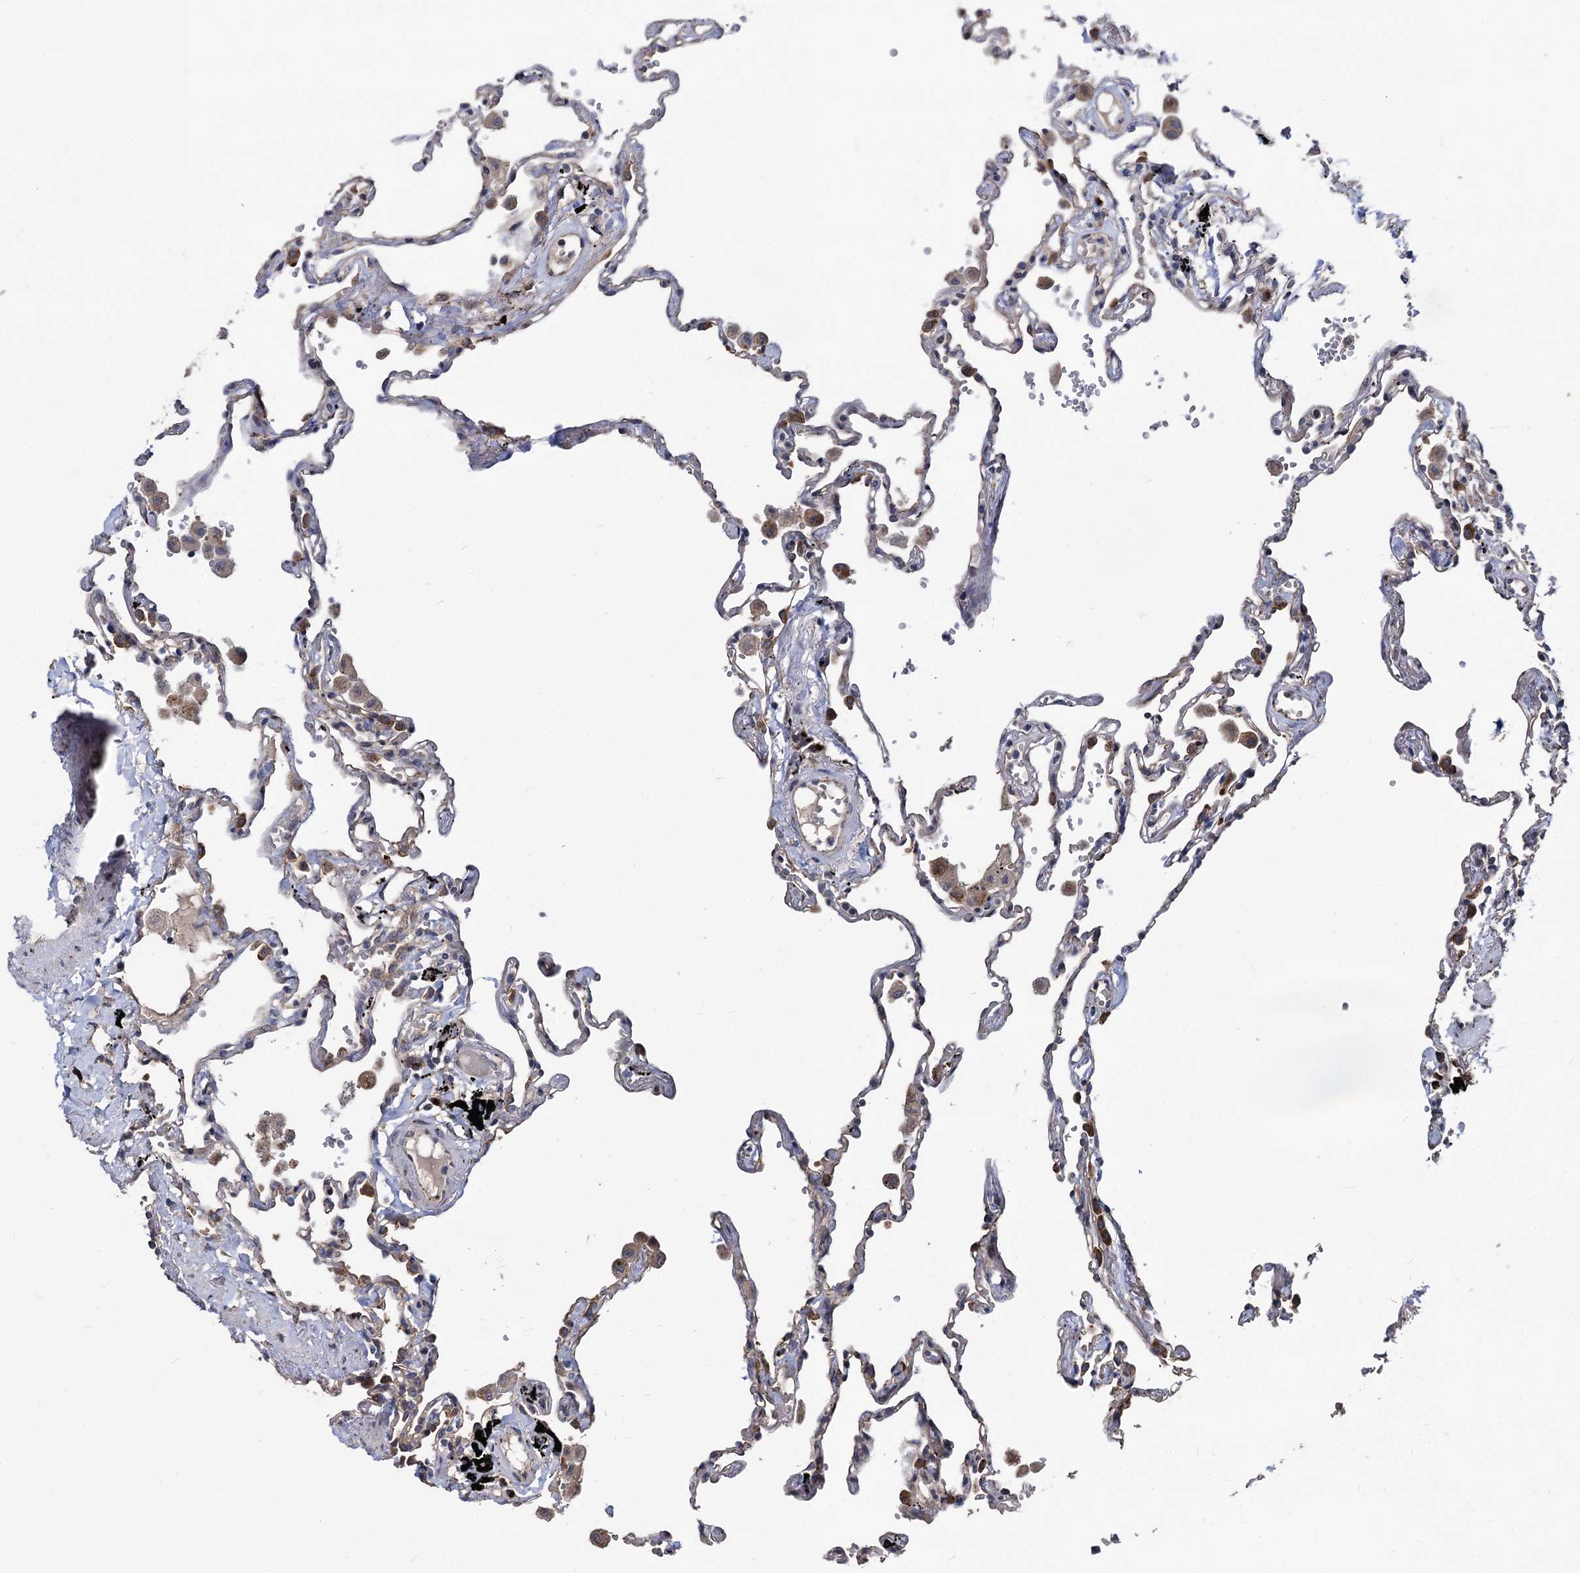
{"staining": {"intensity": "moderate", "quantity": "<25%", "location": "cytoplasmic/membranous"}, "tissue": "lung", "cell_type": "Alveolar cells", "image_type": "normal", "snomed": [{"axis": "morphology", "description": "Normal tissue, NOS"}, {"axis": "topography", "description": "Lung"}], "caption": "Immunohistochemical staining of normal lung shows moderate cytoplasmic/membranous protein staining in about <25% of alveolar cells. (DAB = brown stain, brightfield microscopy at high magnification).", "gene": "SMAGP", "patient": {"sex": "female", "age": 67}}